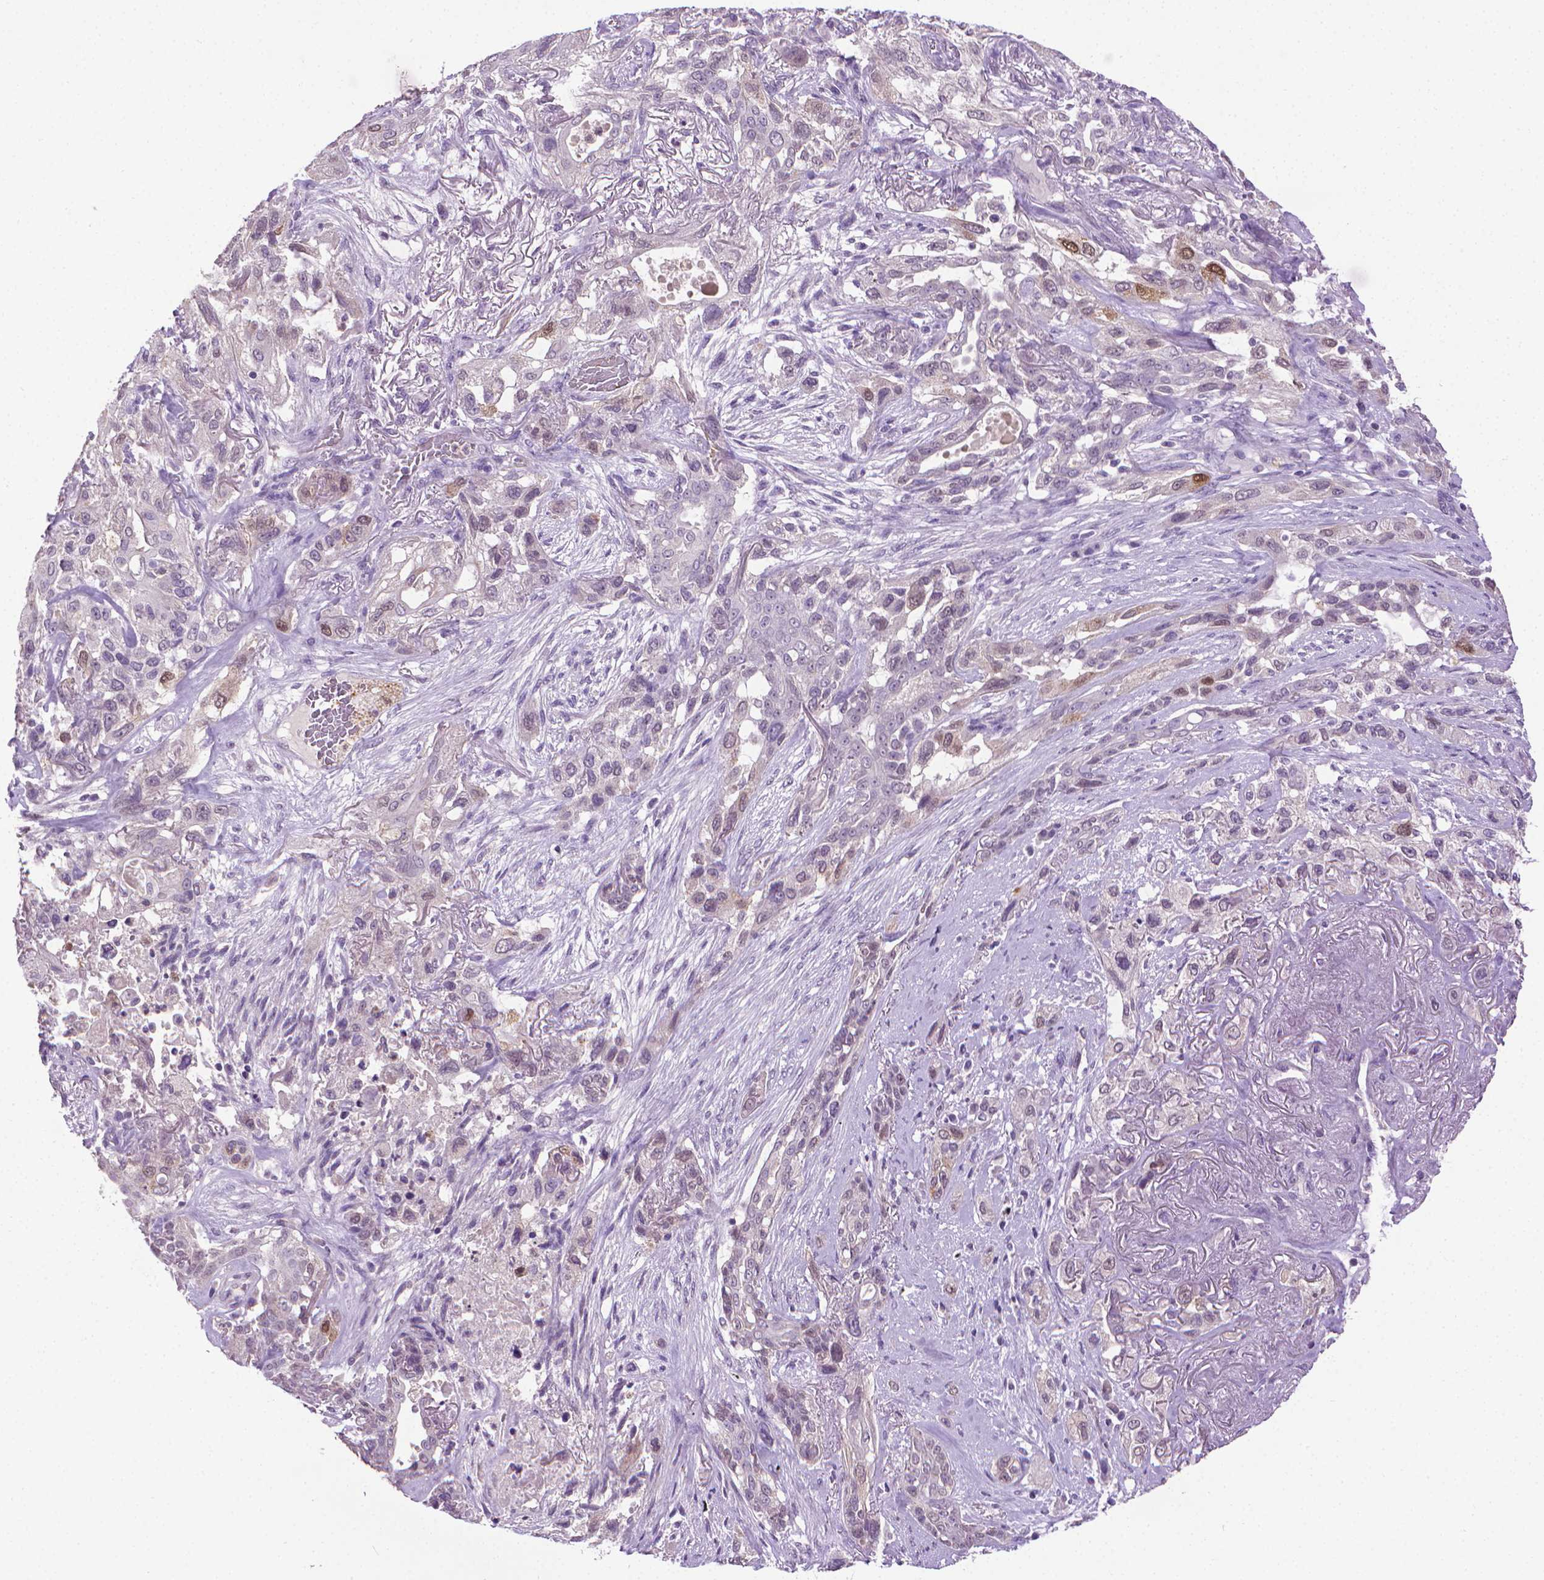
{"staining": {"intensity": "negative", "quantity": "none", "location": "none"}, "tissue": "lung cancer", "cell_type": "Tumor cells", "image_type": "cancer", "snomed": [{"axis": "morphology", "description": "Squamous cell carcinoma, NOS"}, {"axis": "topography", "description": "Lung"}], "caption": "This micrograph is of lung squamous cell carcinoma stained with immunohistochemistry to label a protein in brown with the nuclei are counter-stained blue. There is no positivity in tumor cells.", "gene": "CDKN2D", "patient": {"sex": "female", "age": 70}}